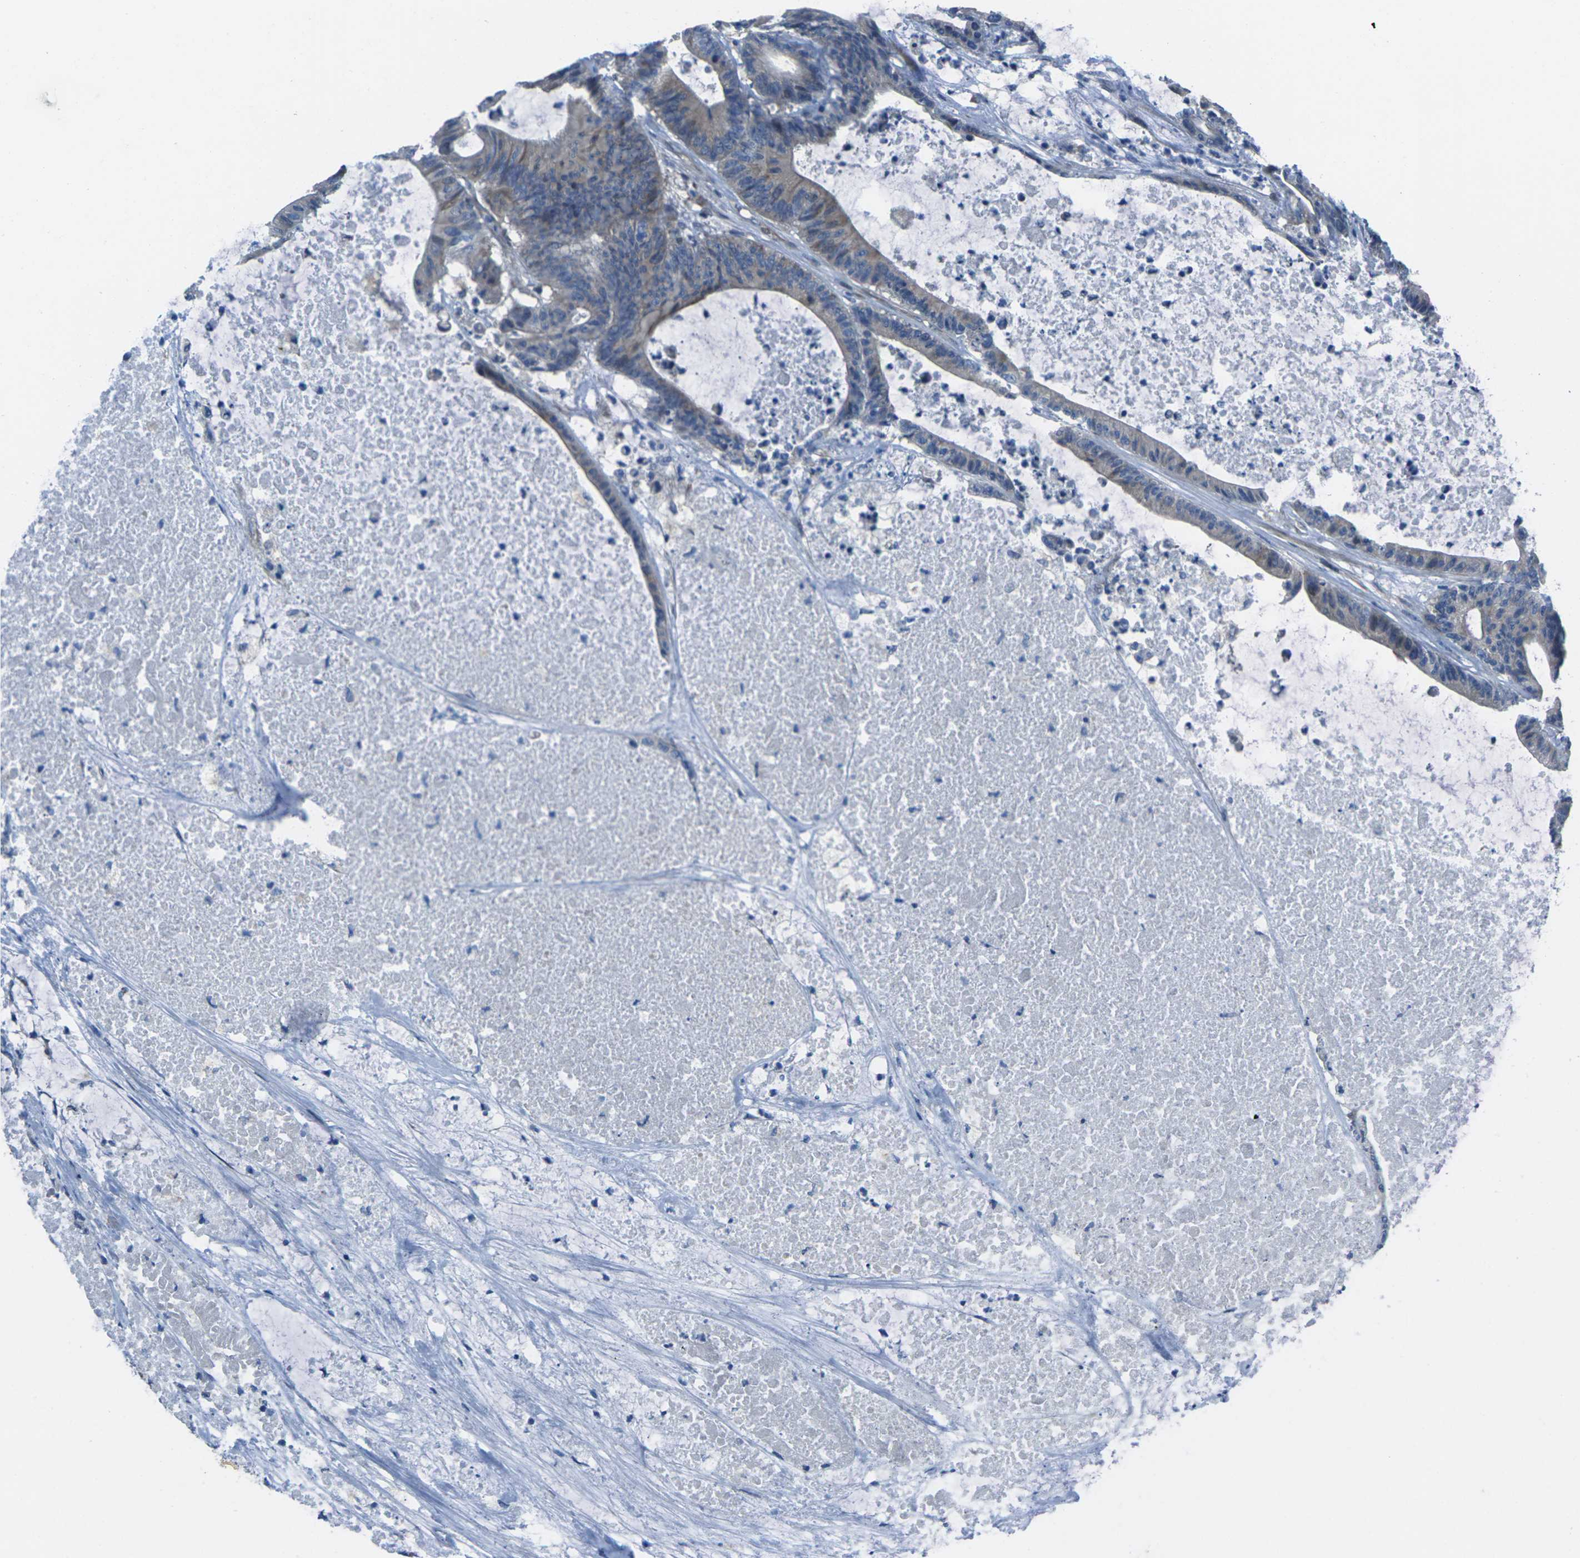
{"staining": {"intensity": "moderate", "quantity": "25%-75%", "location": "cytoplasmic/membranous"}, "tissue": "colorectal cancer", "cell_type": "Tumor cells", "image_type": "cancer", "snomed": [{"axis": "morphology", "description": "Adenocarcinoma, NOS"}, {"axis": "topography", "description": "Colon"}], "caption": "Human colorectal adenocarcinoma stained for a protein (brown) reveals moderate cytoplasmic/membranous positive positivity in approximately 25%-75% of tumor cells.", "gene": "EDNRA", "patient": {"sex": "female", "age": 84}}